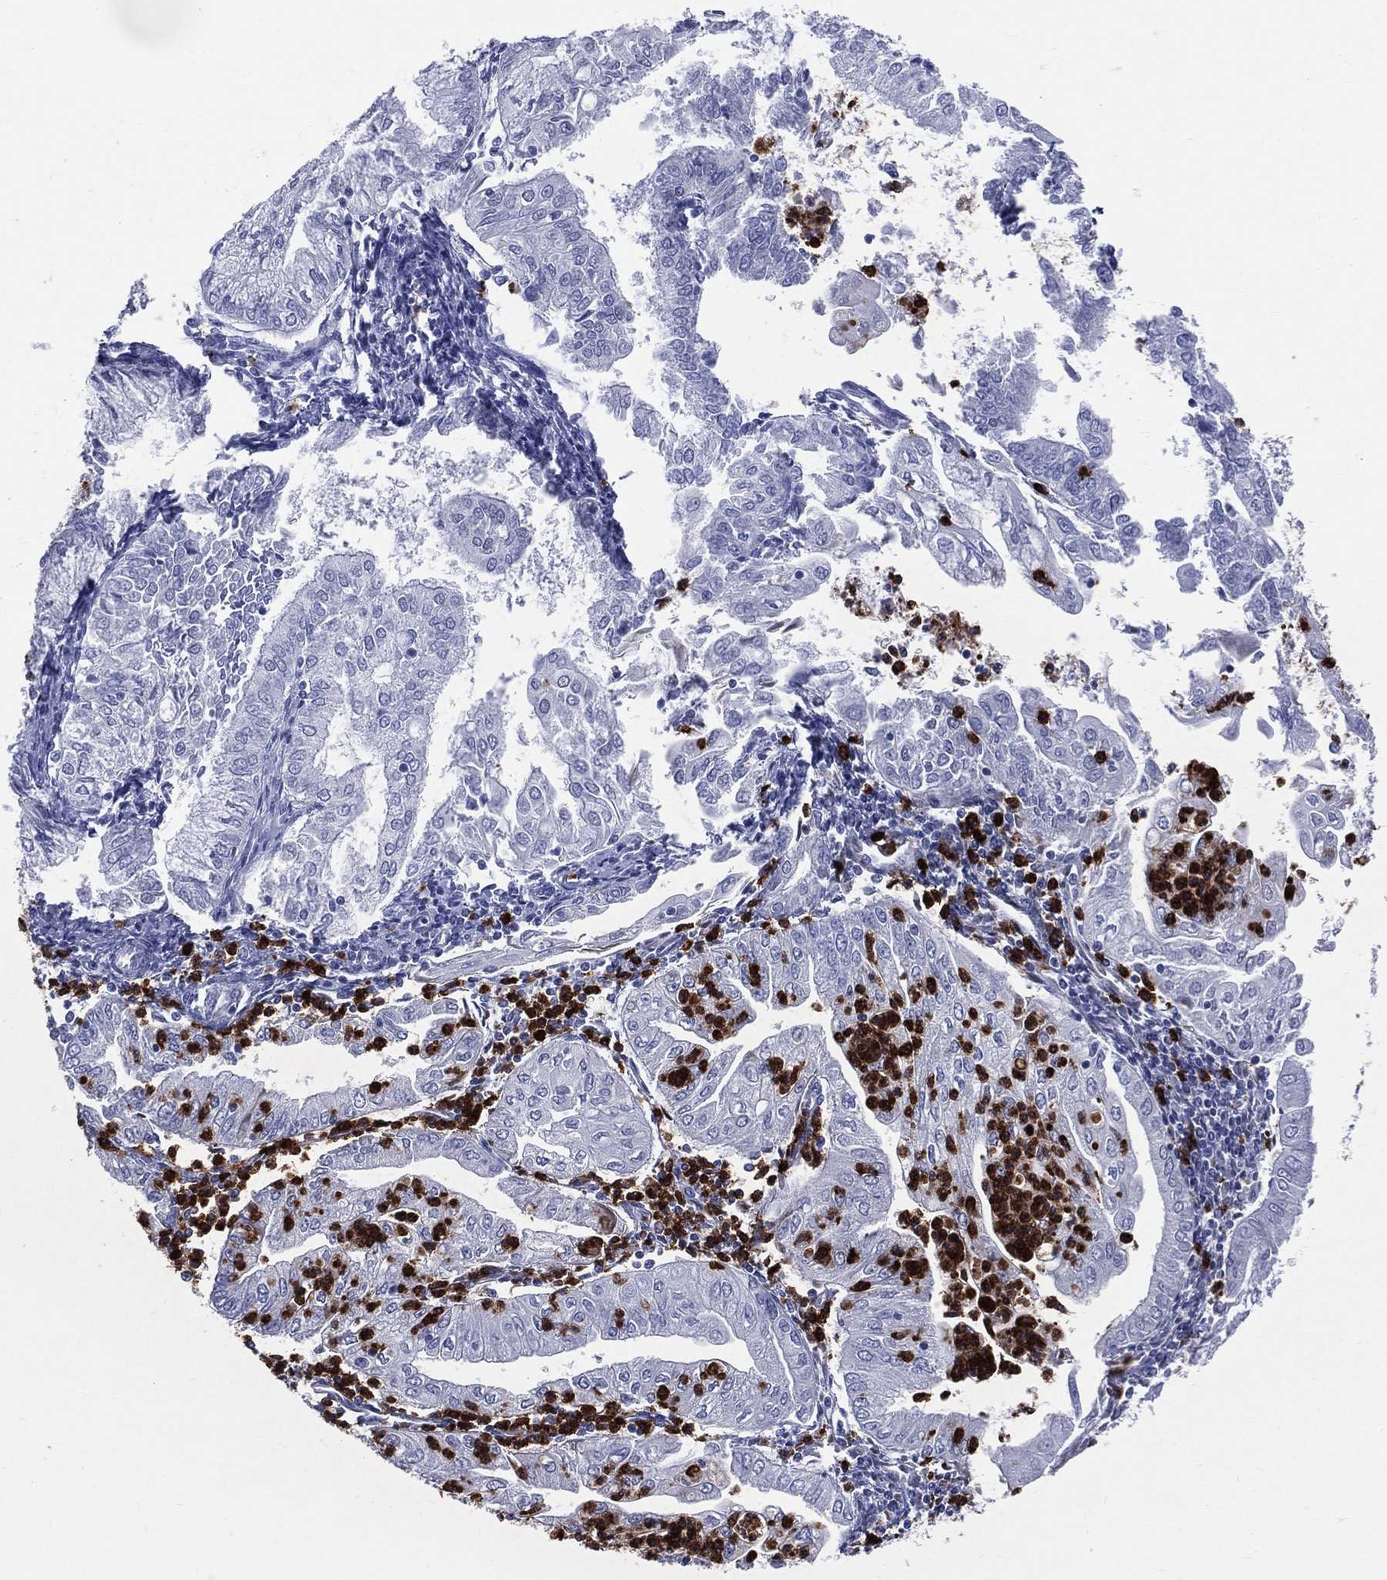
{"staining": {"intensity": "negative", "quantity": "none", "location": "none"}, "tissue": "endometrial cancer", "cell_type": "Tumor cells", "image_type": "cancer", "snomed": [{"axis": "morphology", "description": "Adenocarcinoma, NOS"}, {"axis": "topography", "description": "Endometrium"}], "caption": "Immunohistochemistry (IHC) of endometrial cancer (adenocarcinoma) reveals no expression in tumor cells.", "gene": "PGLYRP1", "patient": {"sex": "female", "age": 56}}